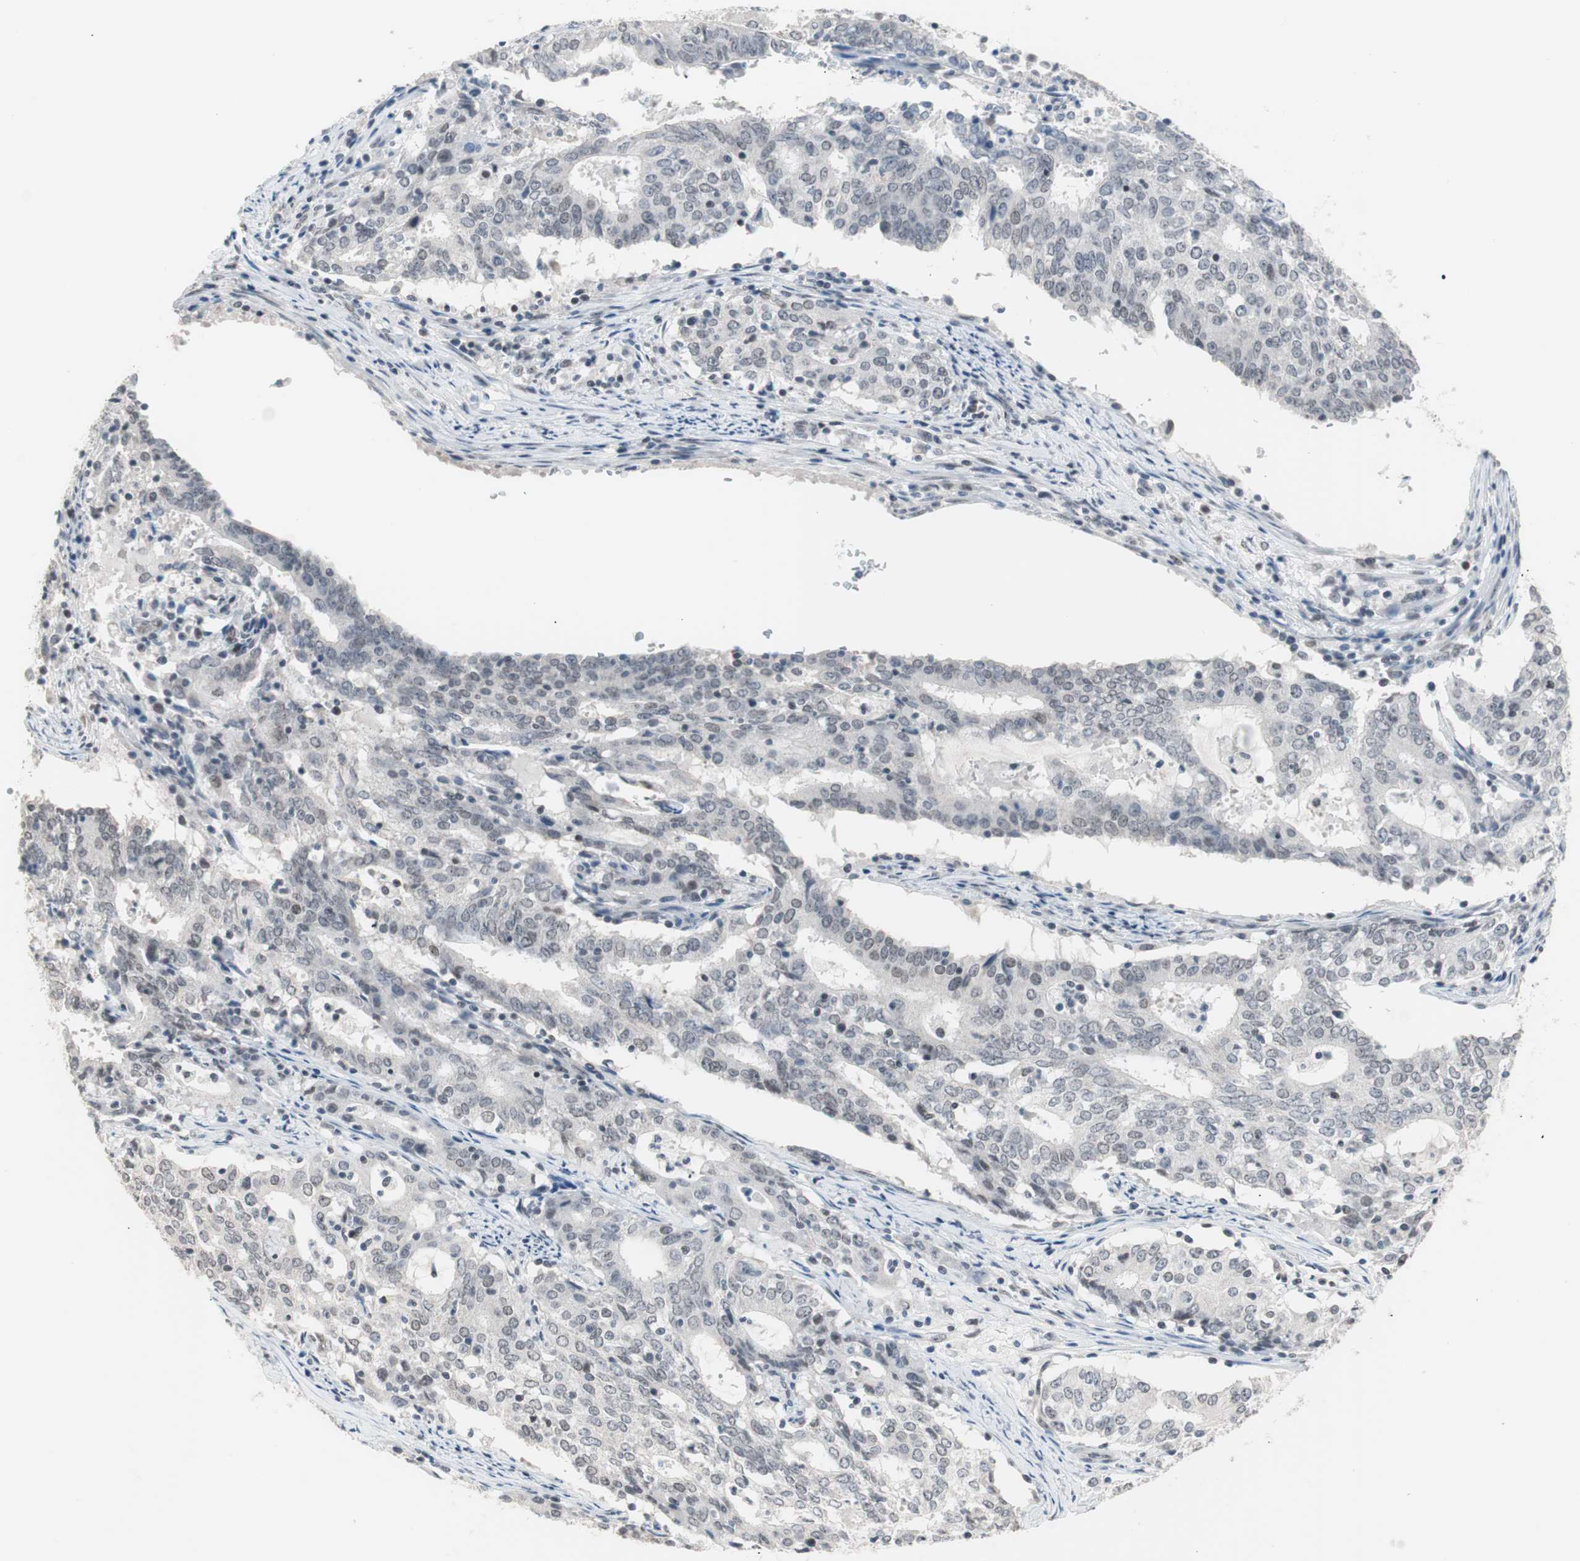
{"staining": {"intensity": "negative", "quantity": "none", "location": "none"}, "tissue": "cervical cancer", "cell_type": "Tumor cells", "image_type": "cancer", "snomed": [{"axis": "morphology", "description": "Adenocarcinoma, NOS"}, {"axis": "topography", "description": "Cervix"}], "caption": "High magnification brightfield microscopy of adenocarcinoma (cervical) stained with DAB (3,3'-diaminobenzidine) (brown) and counterstained with hematoxylin (blue): tumor cells show no significant positivity.", "gene": "LIG3", "patient": {"sex": "female", "age": 44}}